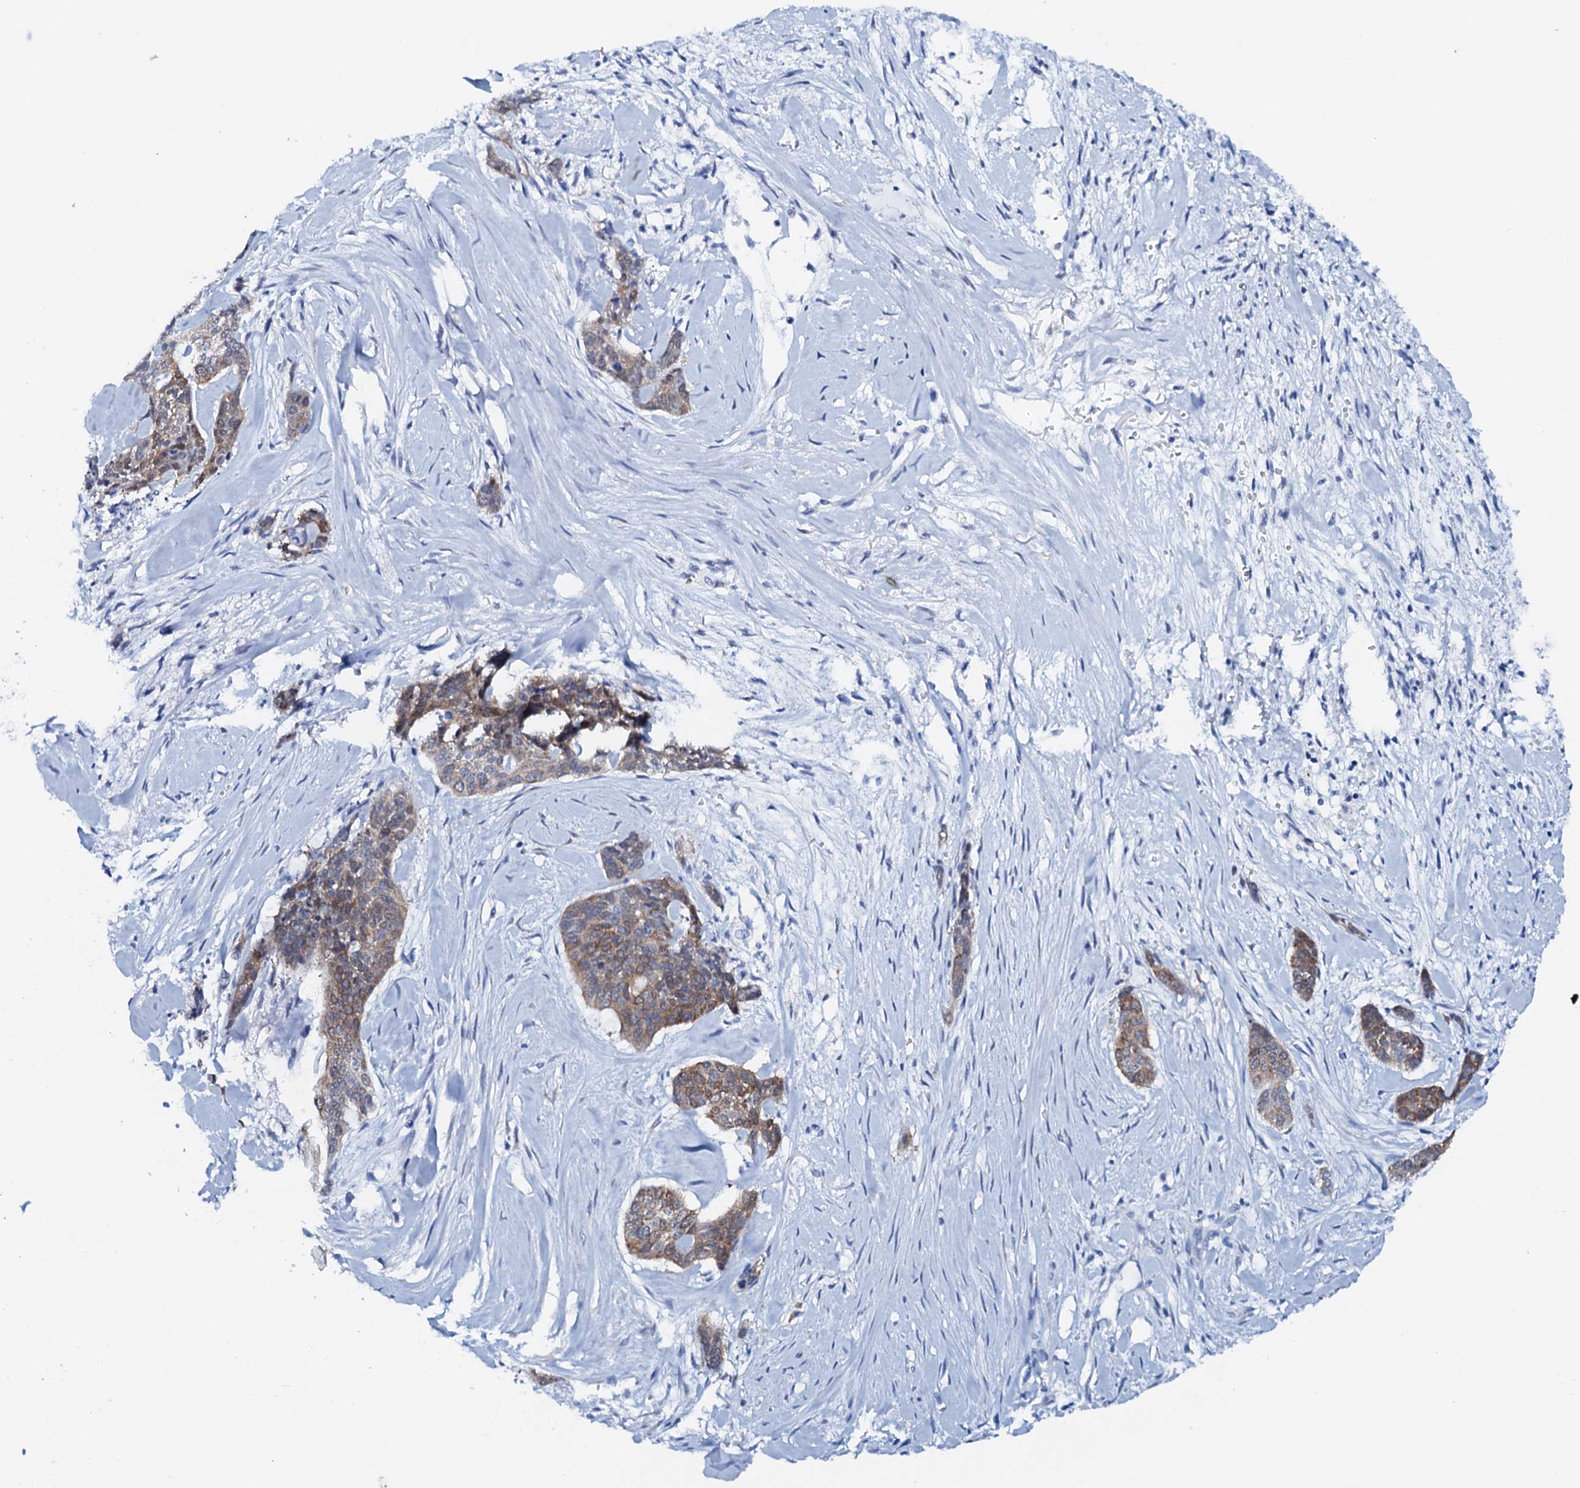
{"staining": {"intensity": "weak", "quantity": ">75%", "location": "cytoplasmic/membranous"}, "tissue": "skin cancer", "cell_type": "Tumor cells", "image_type": "cancer", "snomed": [{"axis": "morphology", "description": "Basal cell carcinoma"}, {"axis": "topography", "description": "Skin"}], "caption": "A histopathology image showing weak cytoplasmic/membranous positivity in about >75% of tumor cells in skin cancer, as visualized by brown immunohistochemical staining.", "gene": "AMER2", "patient": {"sex": "female", "age": 64}}